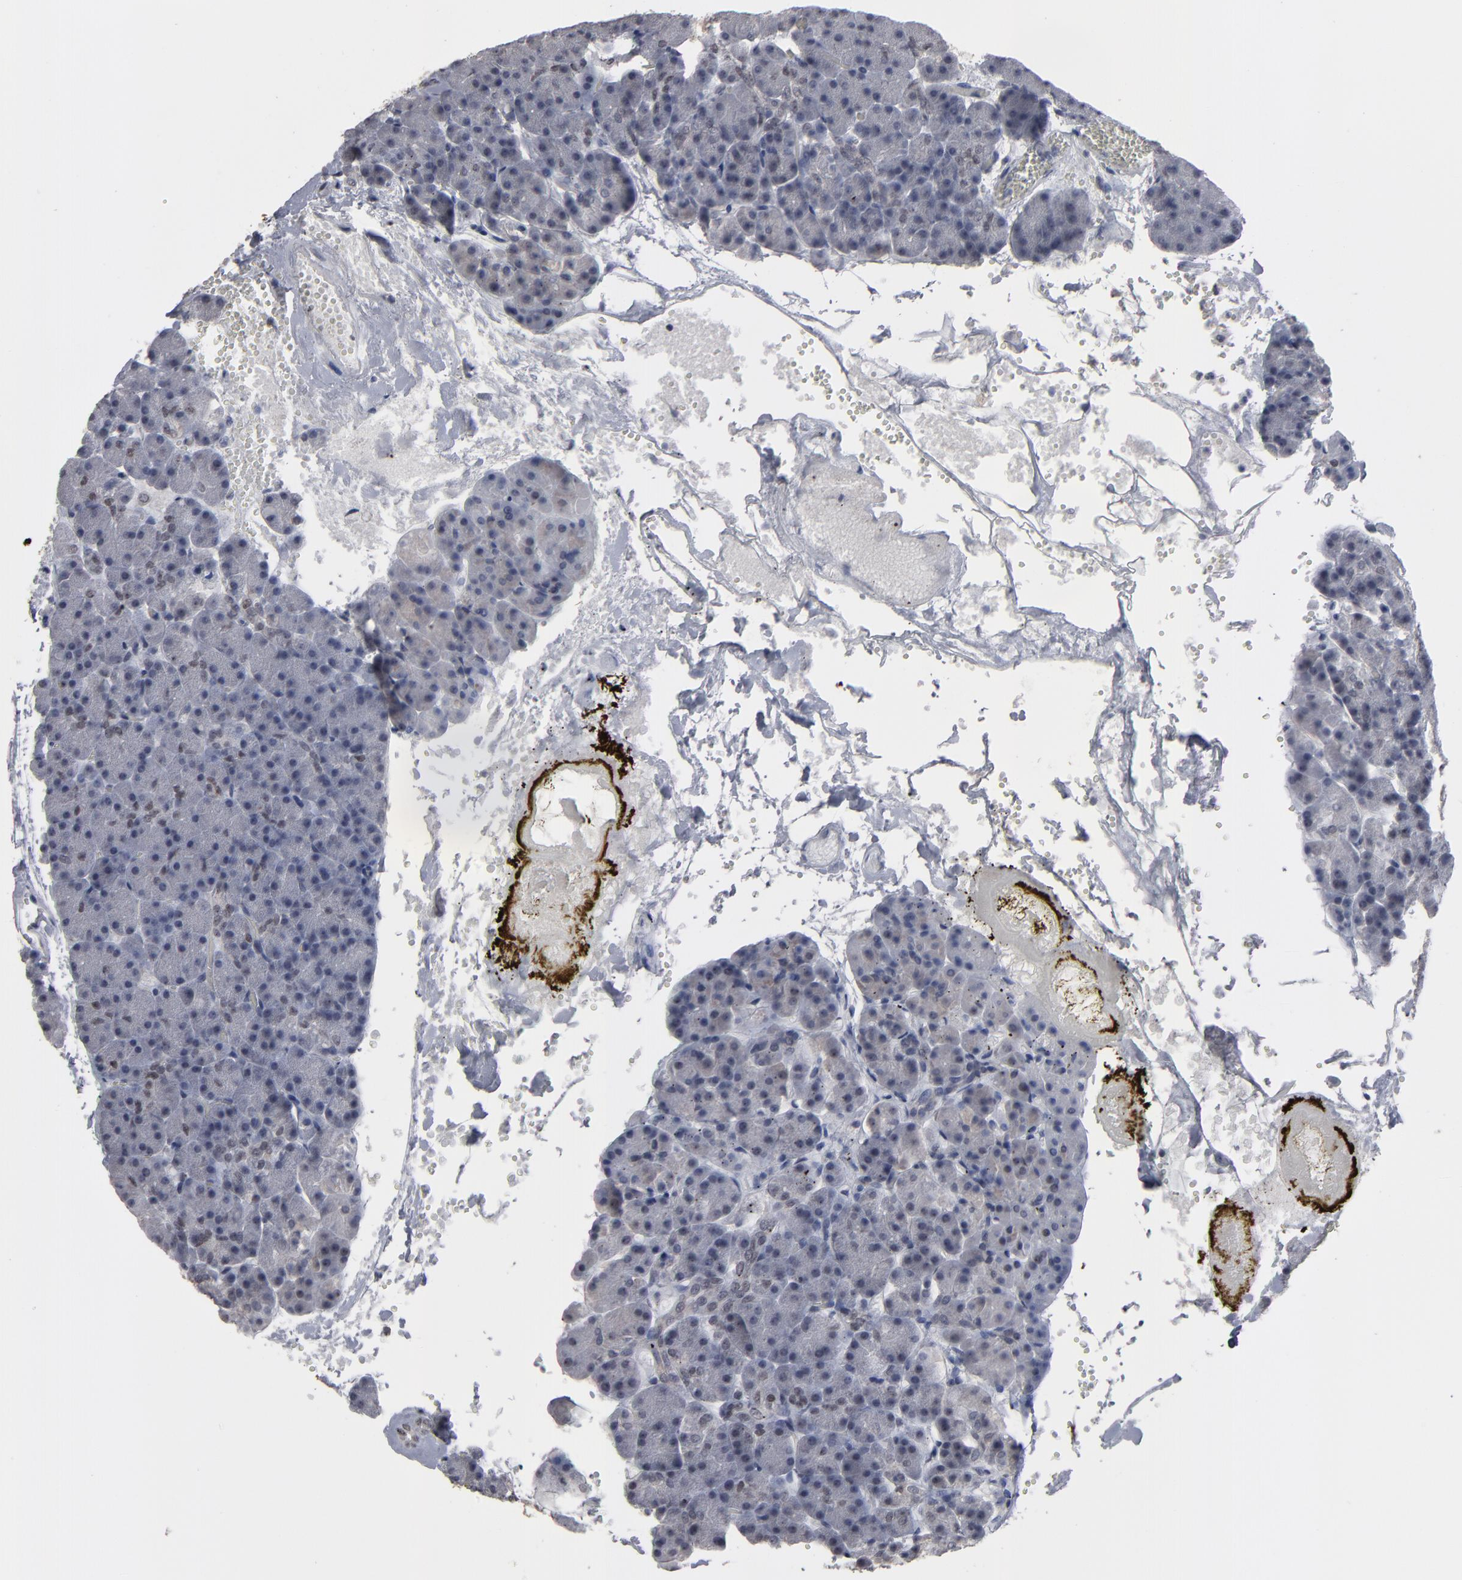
{"staining": {"intensity": "negative", "quantity": "none", "location": "none"}, "tissue": "carcinoid", "cell_type": "Tumor cells", "image_type": "cancer", "snomed": [{"axis": "morphology", "description": "Normal tissue, NOS"}, {"axis": "morphology", "description": "Carcinoid, malignant, NOS"}, {"axis": "topography", "description": "Pancreas"}], "caption": "Immunohistochemistry (IHC) image of neoplastic tissue: carcinoid (malignant) stained with DAB displays no significant protein positivity in tumor cells.", "gene": "SSRP1", "patient": {"sex": "female", "age": 35}}